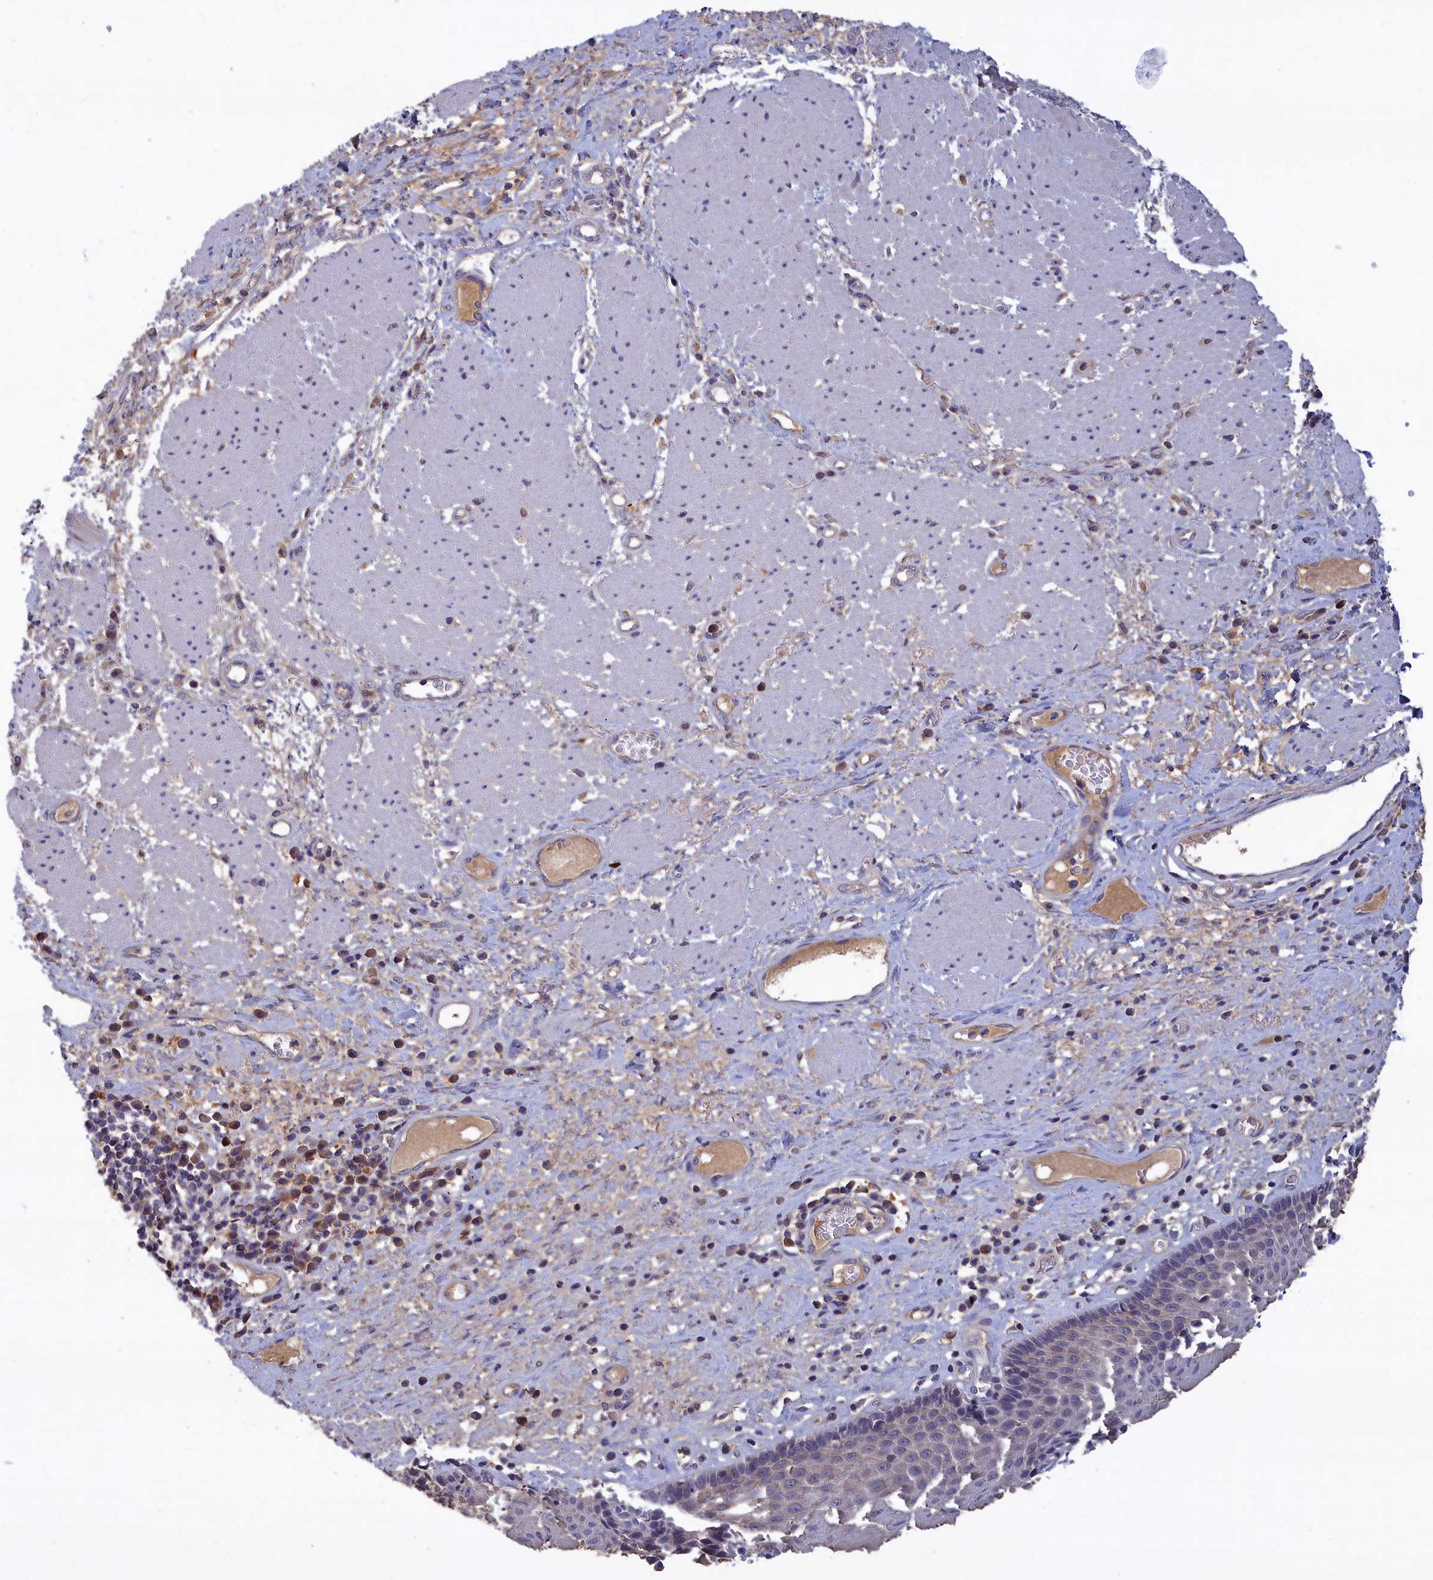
{"staining": {"intensity": "negative", "quantity": "none", "location": "none"}, "tissue": "esophagus", "cell_type": "Squamous epithelial cells", "image_type": "normal", "snomed": [{"axis": "morphology", "description": "Normal tissue, NOS"}, {"axis": "morphology", "description": "Adenocarcinoma, NOS"}, {"axis": "topography", "description": "Esophagus"}], "caption": "Protein analysis of normal esophagus displays no significant expression in squamous epithelial cells. The staining is performed using DAB (3,3'-diaminobenzidine) brown chromogen with nuclei counter-stained in using hematoxylin.", "gene": "CELF5", "patient": {"sex": "male", "age": 62}}